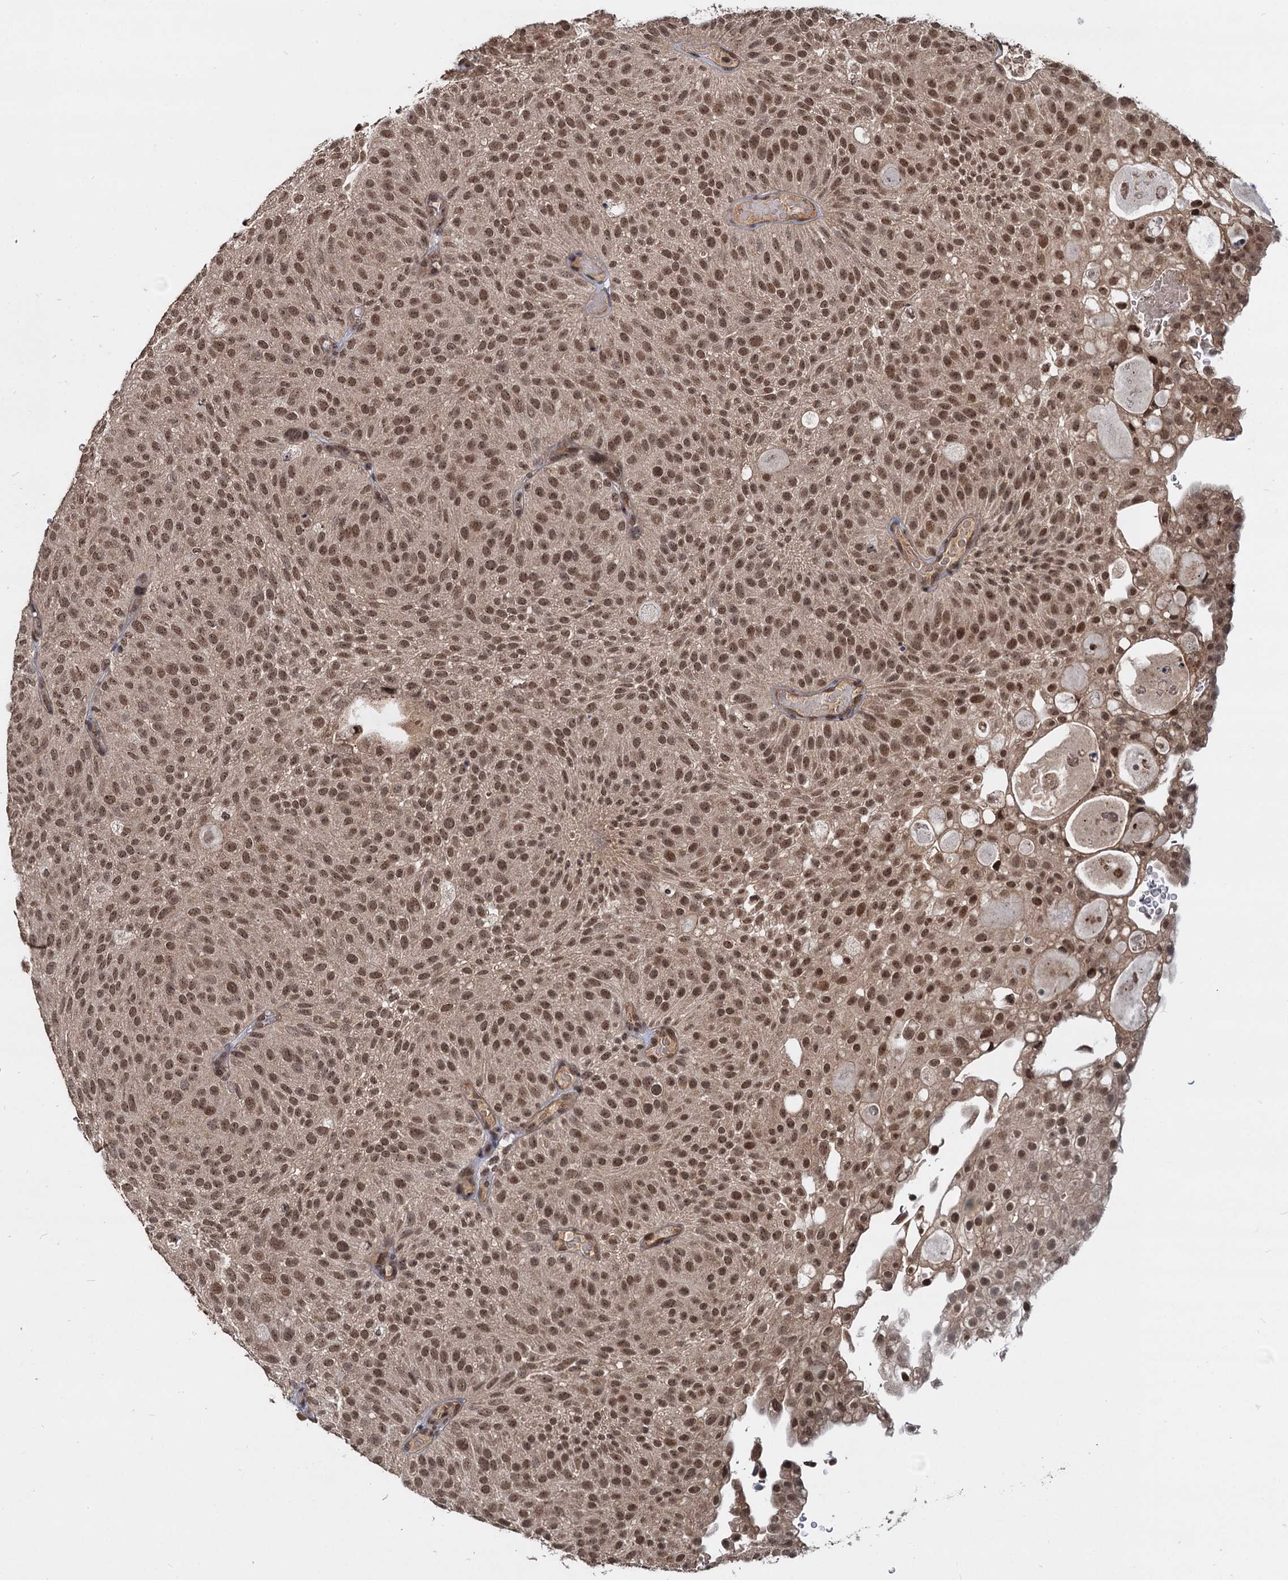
{"staining": {"intensity": "weak", "quantity": ">75%", "location": "nuclear"}, "tissue": "urothelial cancer", "cell_type": "Tumor cells", "image_type": "cancer", "snomed": [{"axis": "morphology", "description": "Urothelial carcinoma, Low grade"}, {"axis": "topography", "description": "Urinary bladder"}], "caption": "Urothelial cancer stained with a protein marker reveals weak staining in tumor cells.", "gene": "FAM216B", "patient": {"sex": "male", "age": 78}}